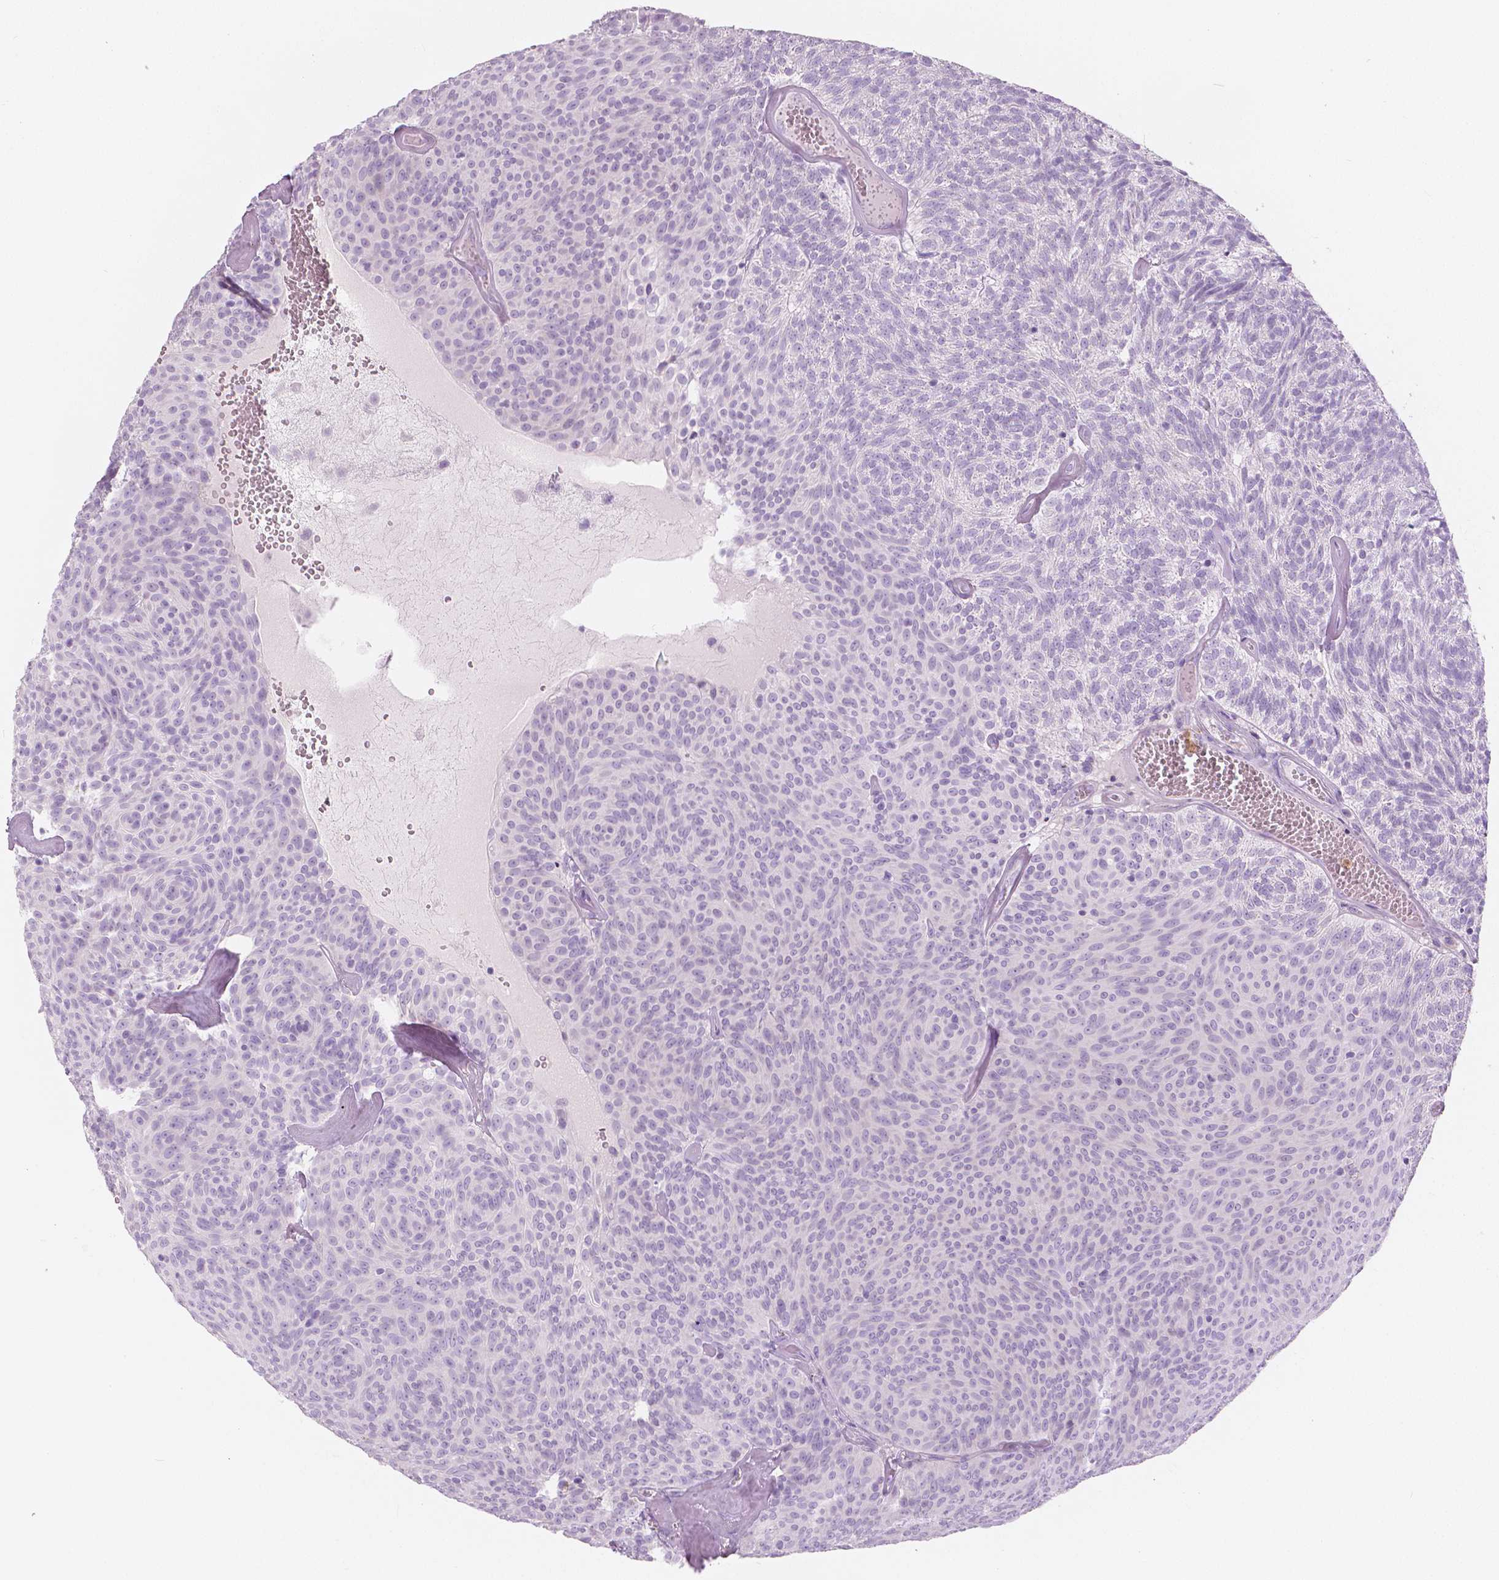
{"staining": {"intensity": "negative", "quantity": "none", "location": "none"}, "tissue": "urothelial cancer", "cell_type": "Tumor cells", "image_type": "cancer", "snomed": [{"axis": "morphology", "description": "Urothelial carcinoma, Low grade"}, {"axis": "topography", "description": "Urinary bladder"}], "caption": "An immunohistochemistry (IHC) micrograph of urothelial carcinoma (low-grade) is shown. There is no staining in tumor cells of urothelial carcinoma (low-grade).", "gene": "CXCR2", "patient": {"sex": "male", "age": 77}}